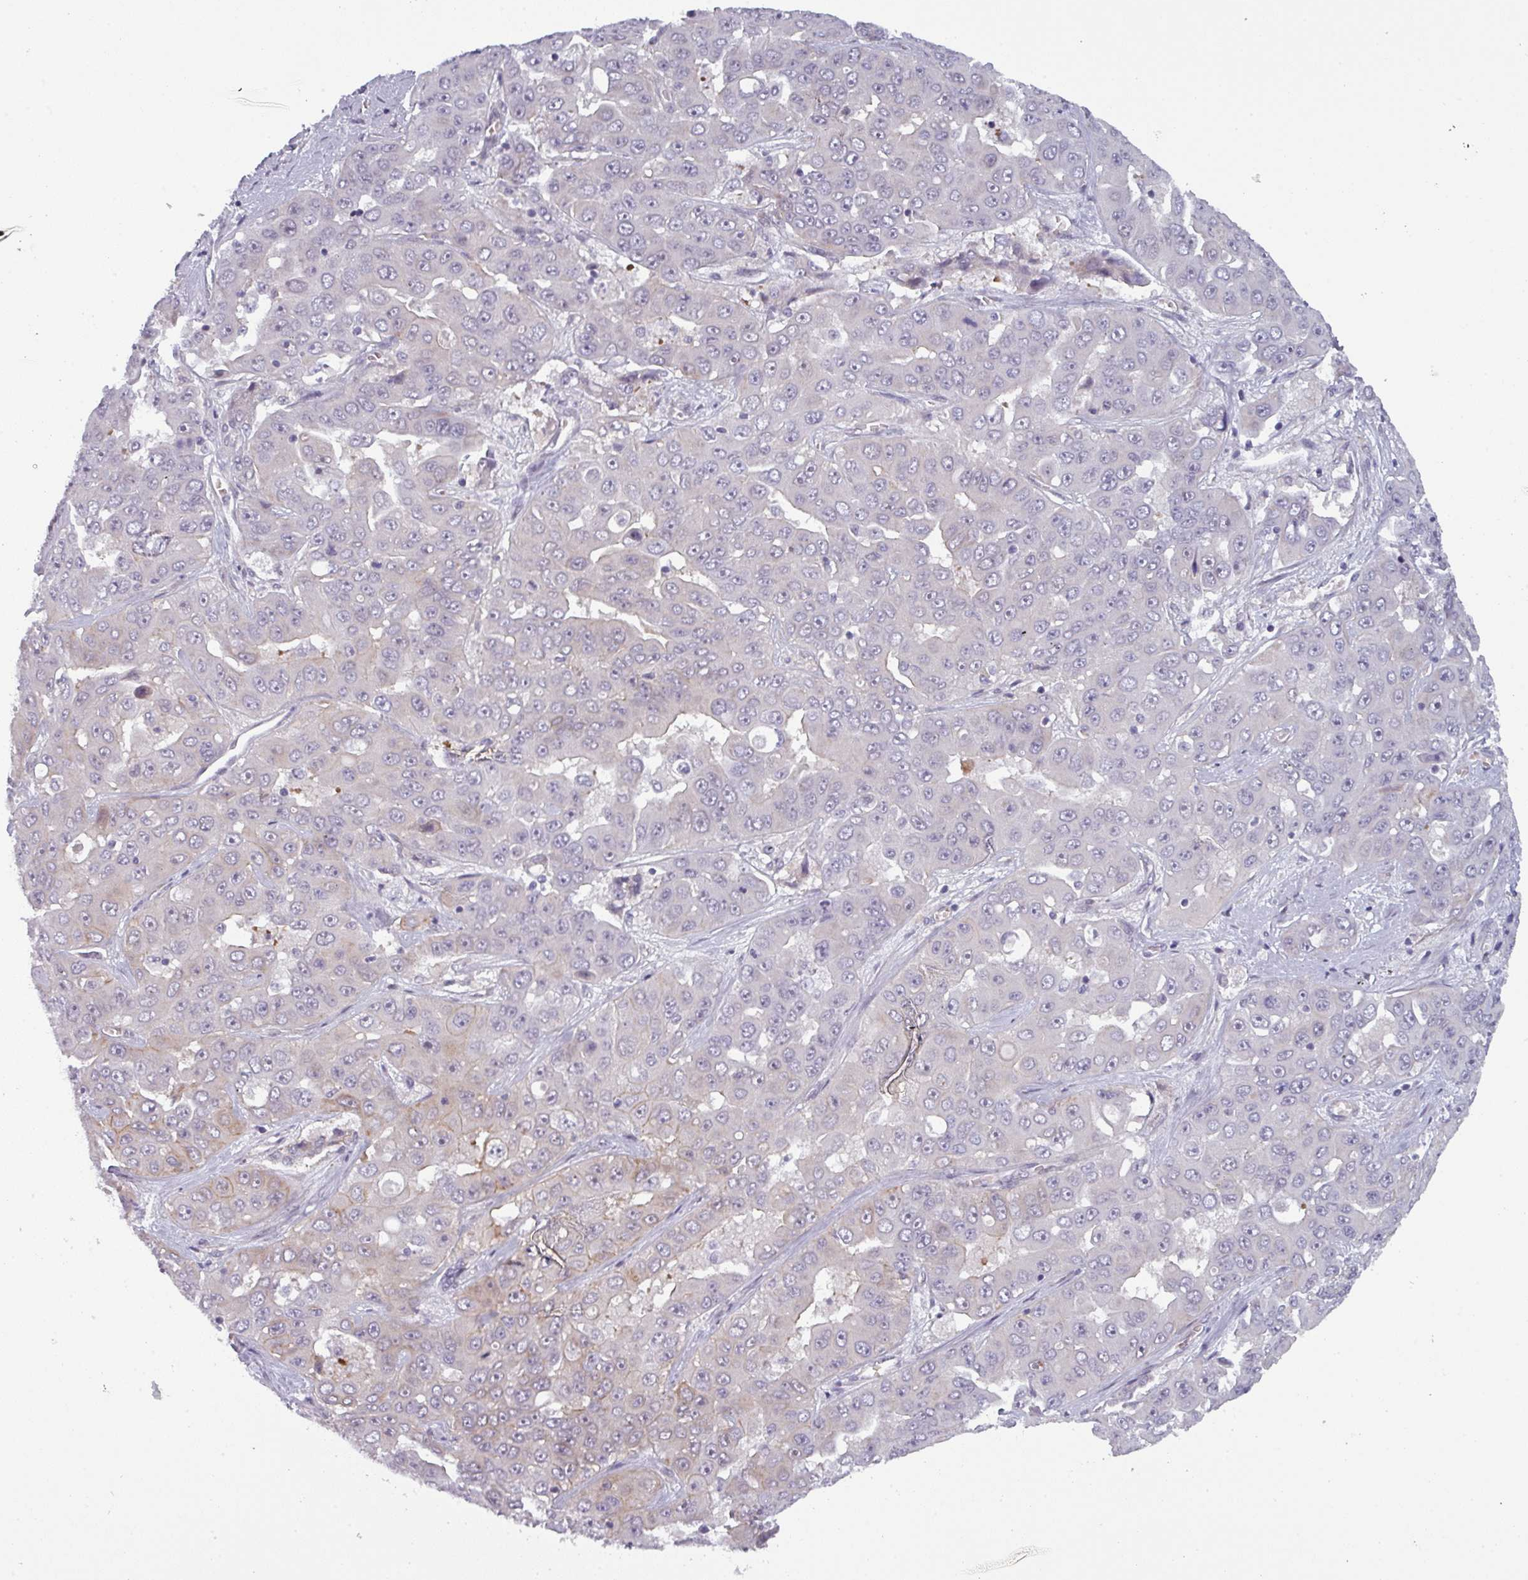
{"staining": {"intensity": "negative", "quantity": "none", "location": "none"}, "tissue": "liver cancer", "cell_type": "Tumor cells", "image_type": "cancer", "snomed": [{"axis": "morphology", "description": "Cholangiocarcinoma"}, {"axis": "topography", "description": "Liver"}], "caption": "IHC image of neoplastic tissue: cholangiocarcinoma (liver) stained with DAB reveals no significant protein positivity in tumor cells. Brightfield microscopy of immunohistochemistry (IHC) stained with DAB (brown) and hematoxylin (blue), captured at high magnification.", "gene": "PRAMEF12", "patient": {"sex": "female", "age": 52}}